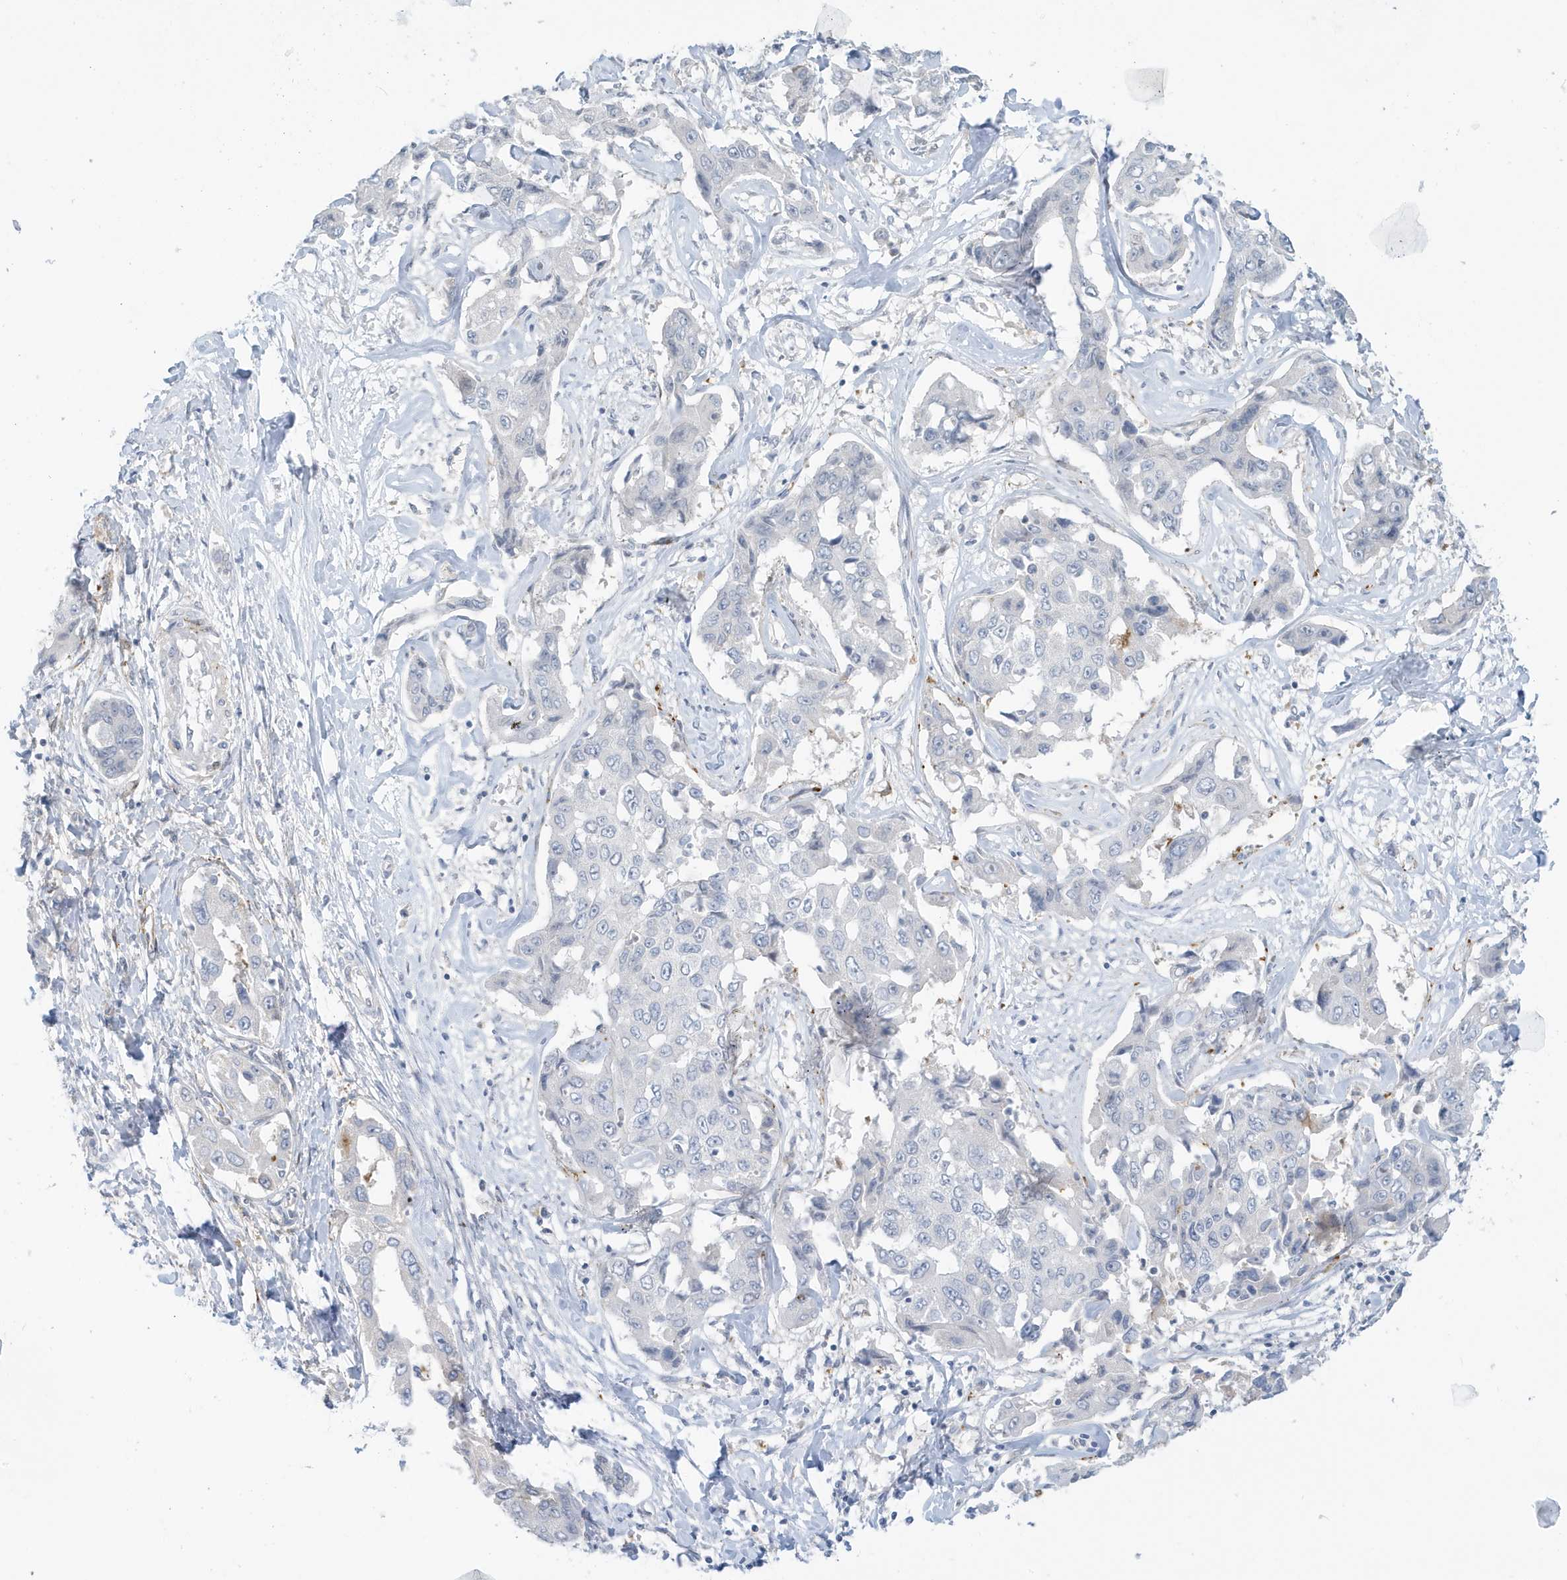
{"staining": {"intensity": "negative", "quantity": "none", "location": "none"}, "tissue": "liver cancer", "cell_type": "Tumor cells", "image_type": "cancer", "snomed": [{"axis": "morphology", "description": "Cholangiocarcinoma"}, {"axis": "topography", "description": "Liver"}], "caption": "A high-resolution micrograph shows immunohistochemistry (IHC) staining of liver cancer (cholangiocarcinoma), which demonstrates no significant staining in tumor cells. (DAB immunohistochemistry visualized using brightfield microscopy, high magnification).", "gene": "PERM1", "patient": {"sex": "male", "age": 59}}